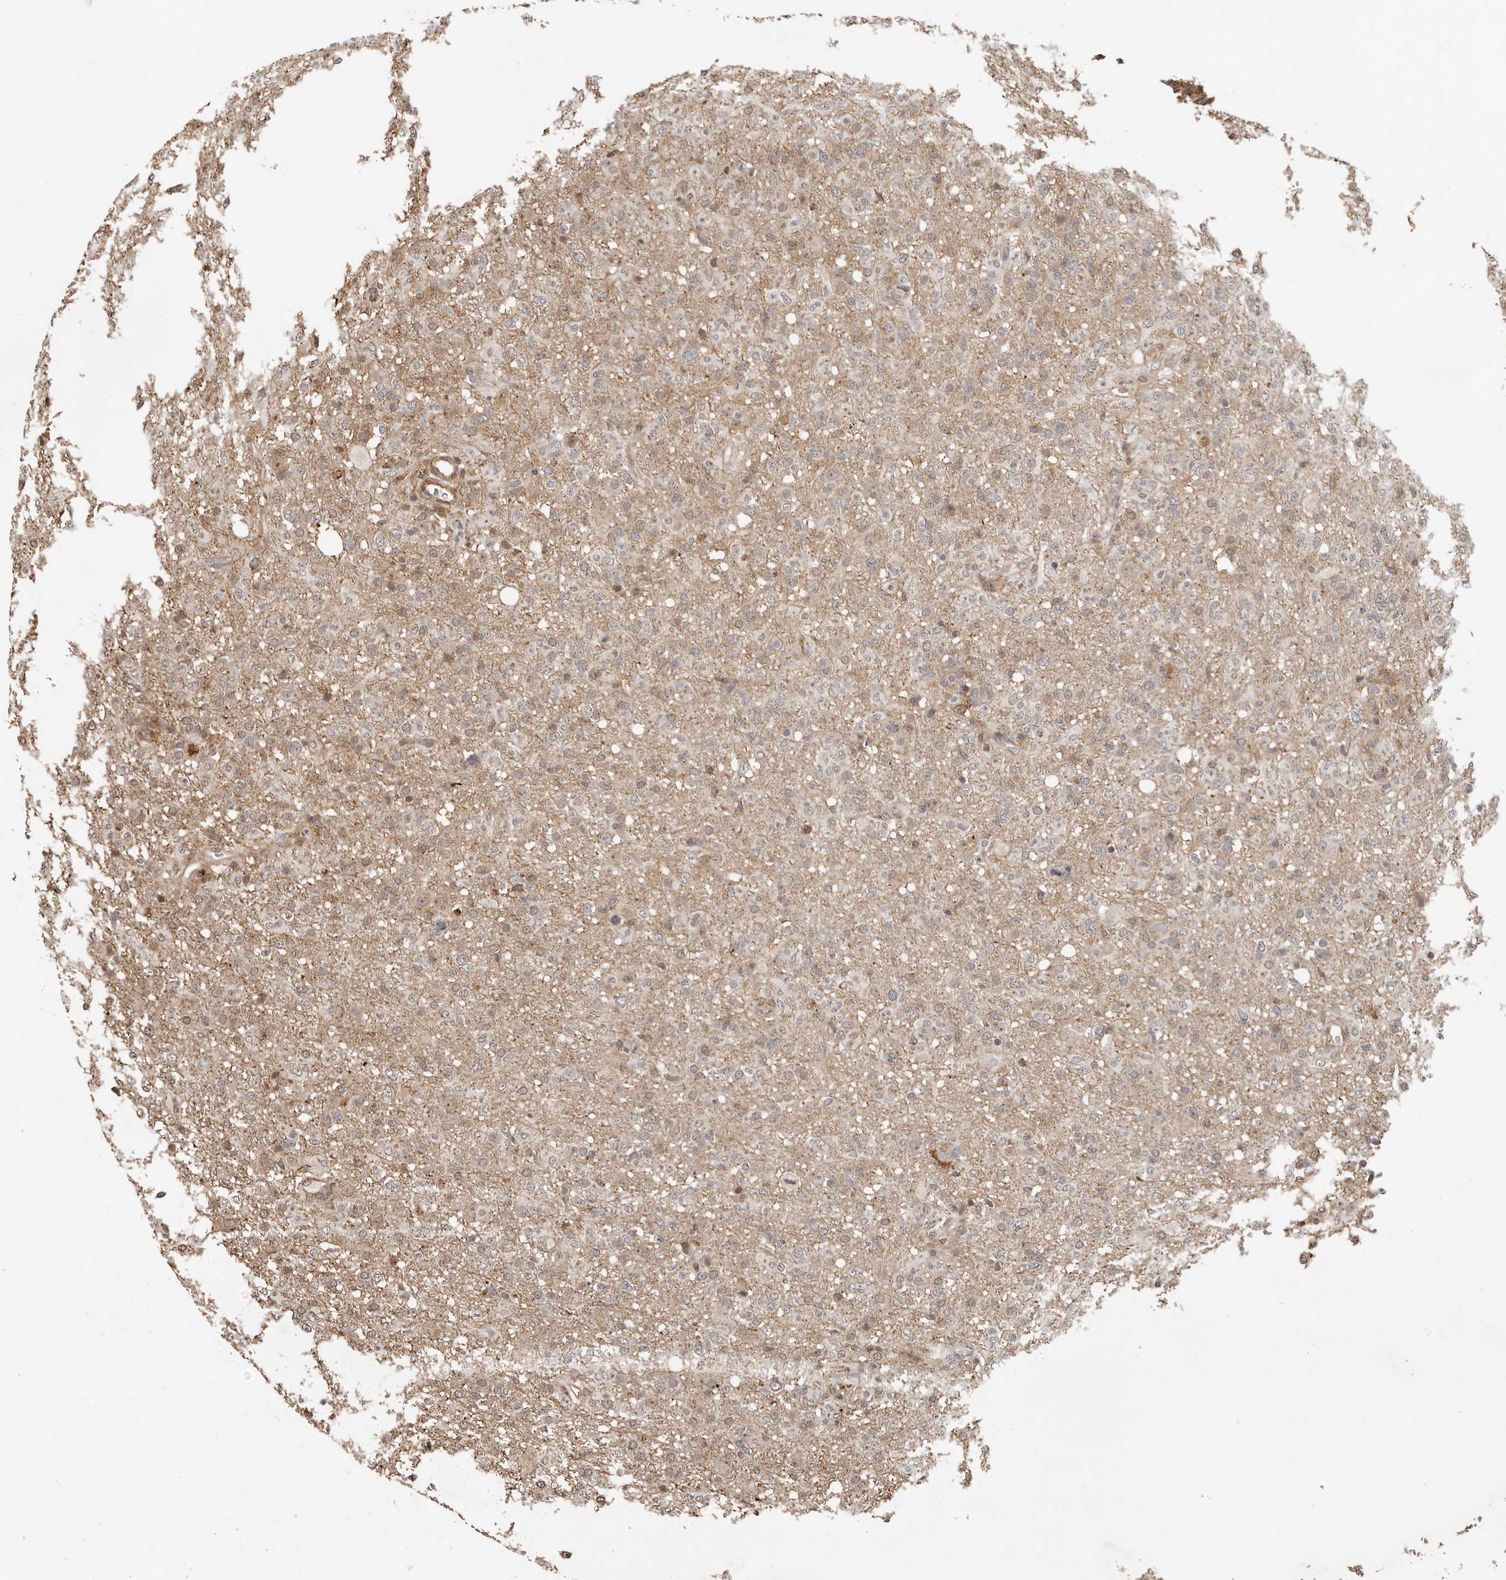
{"staining": {"intensity": "negative", "quantity": "none", "location": "none"}, "tissue": "glioma", "cell_type": "Tumor cells", "image_type": "cancer", "snomed": [{"axis": "morphology", "description": "Glioma, malignant, High grade"}, {"axis": "topography", "description": "Brain"}], "caption": "Malignant glioma (high-grade) was stained to show a protein in brown. There is no significant staining in tumor cells. (DAB (3,3'-diaminobenzidine) immunohistochemistry, high magnification).", "gene": "RNF157", "patient": {"sex": "female", "age": 57}}